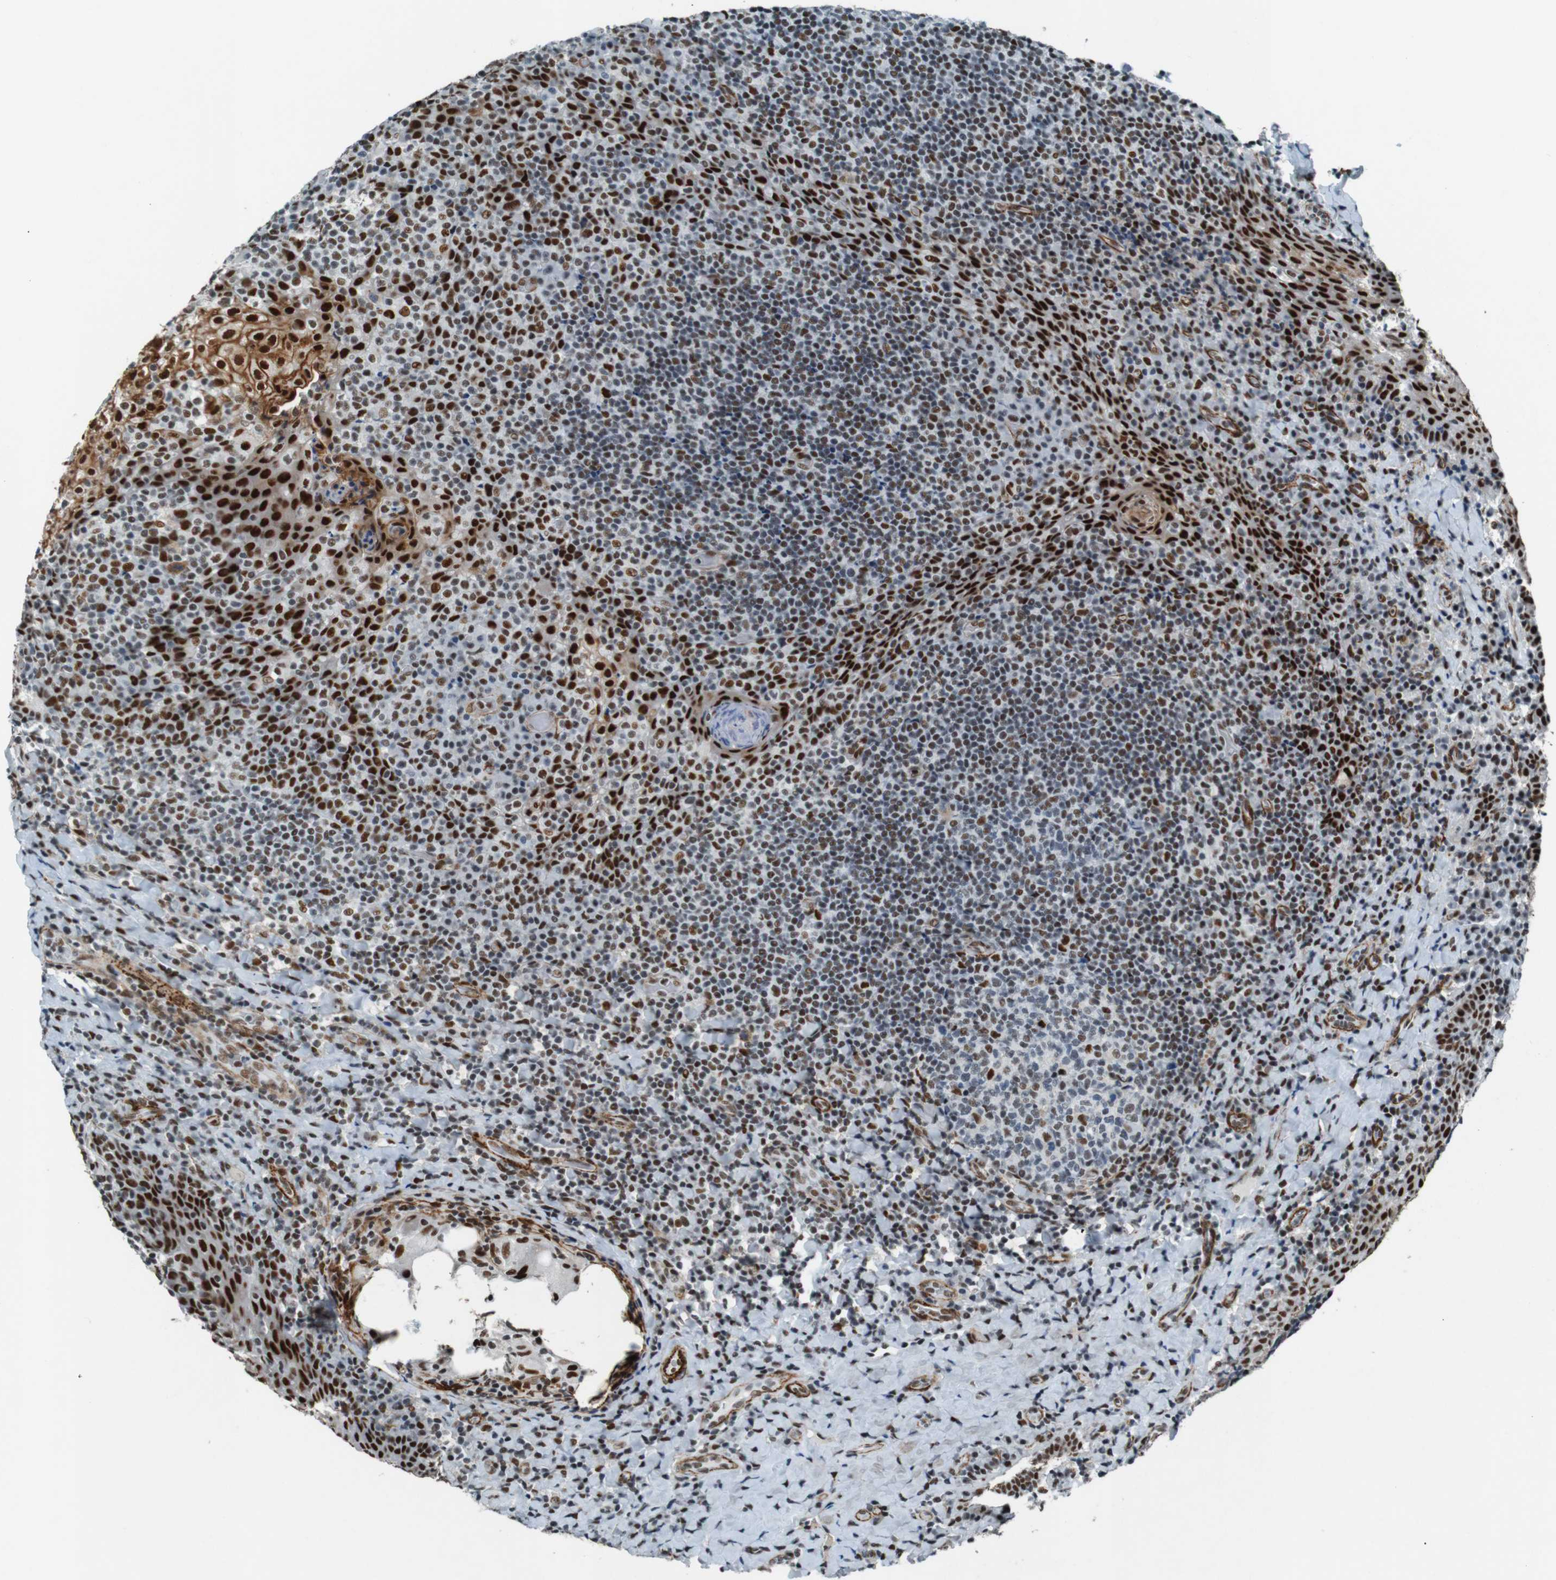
{"staining": {"intensity": "moderate", "quantity": "25%-75%", "location": "nuclear"}, "tissue": "tonsil", "cell_type": "Germinal center cells", "image_type": "normal", "snomed": [{"axis": "morphology", "description": "Normal tissue, NOS"}, {"axis": "topography", "description": "Tonsil"}], "caption": "DAB (3,3'-diaminobenzidine) immunohistochemical staining of normal human tonsil demonstrates moderate nuclear protein expression in approximately 25%-75% of germinal center cells.", "gene": "HEXIM1", "patient": {"sex": "male", "age": 17}}